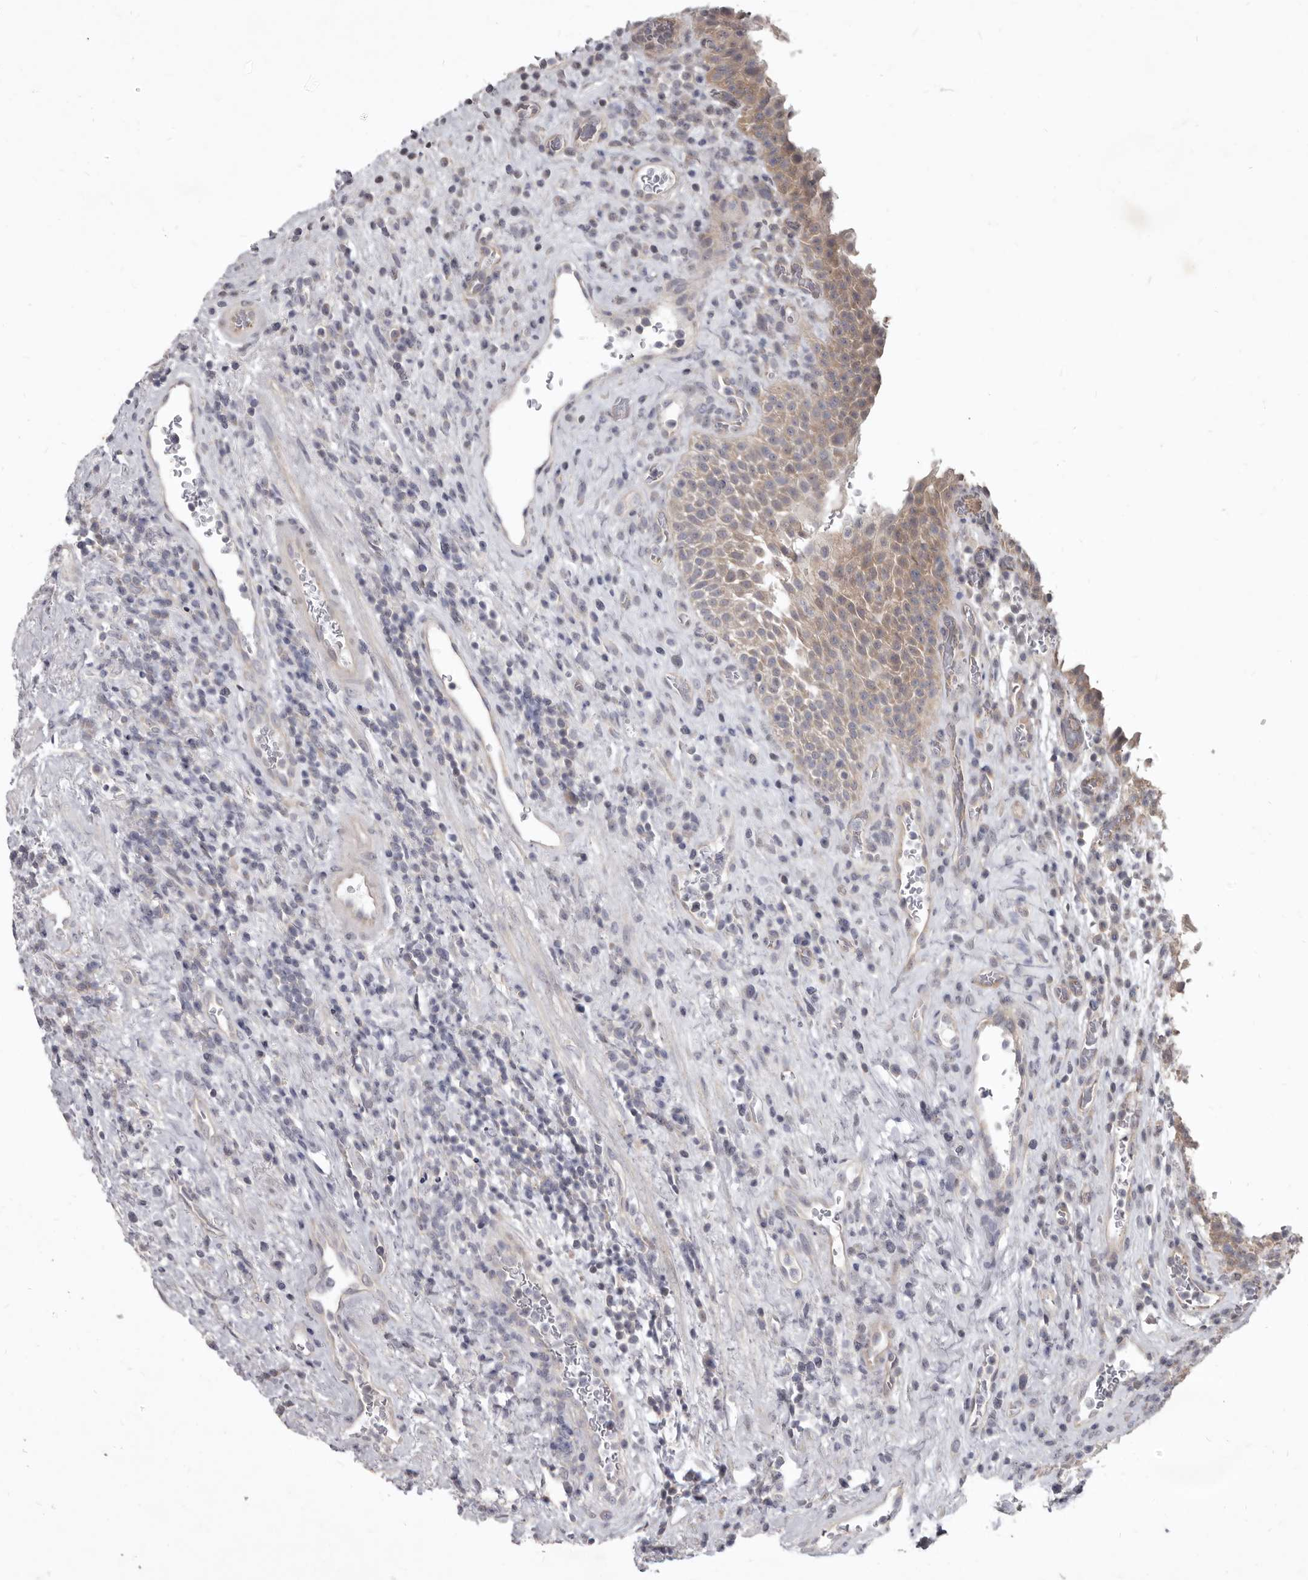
{"staining": {"intensity": "weak", "quantity": "25%-75%", "location": "cytoplasmic/membranous"}, "tissue": "urinary bladder", "cell_type": "Urothelial cells", "image_type": "normal", "snomed": [{"axis": "morphology", "description": "Normal tissue, NOS"}, {"axis": "morphology", "description": "Inflammation, NOS"}, {"axis": "topography", "description": "Urinary bladder"}], "caption": "DAB immunohistochemical staining of normal urinary bladder shows weak cytoplasmic/membranous protein staining in approximately 25%-75% of urothelial cells.", "gene": "GSK3B", "patient": {"sex": "female", "age": 75}}